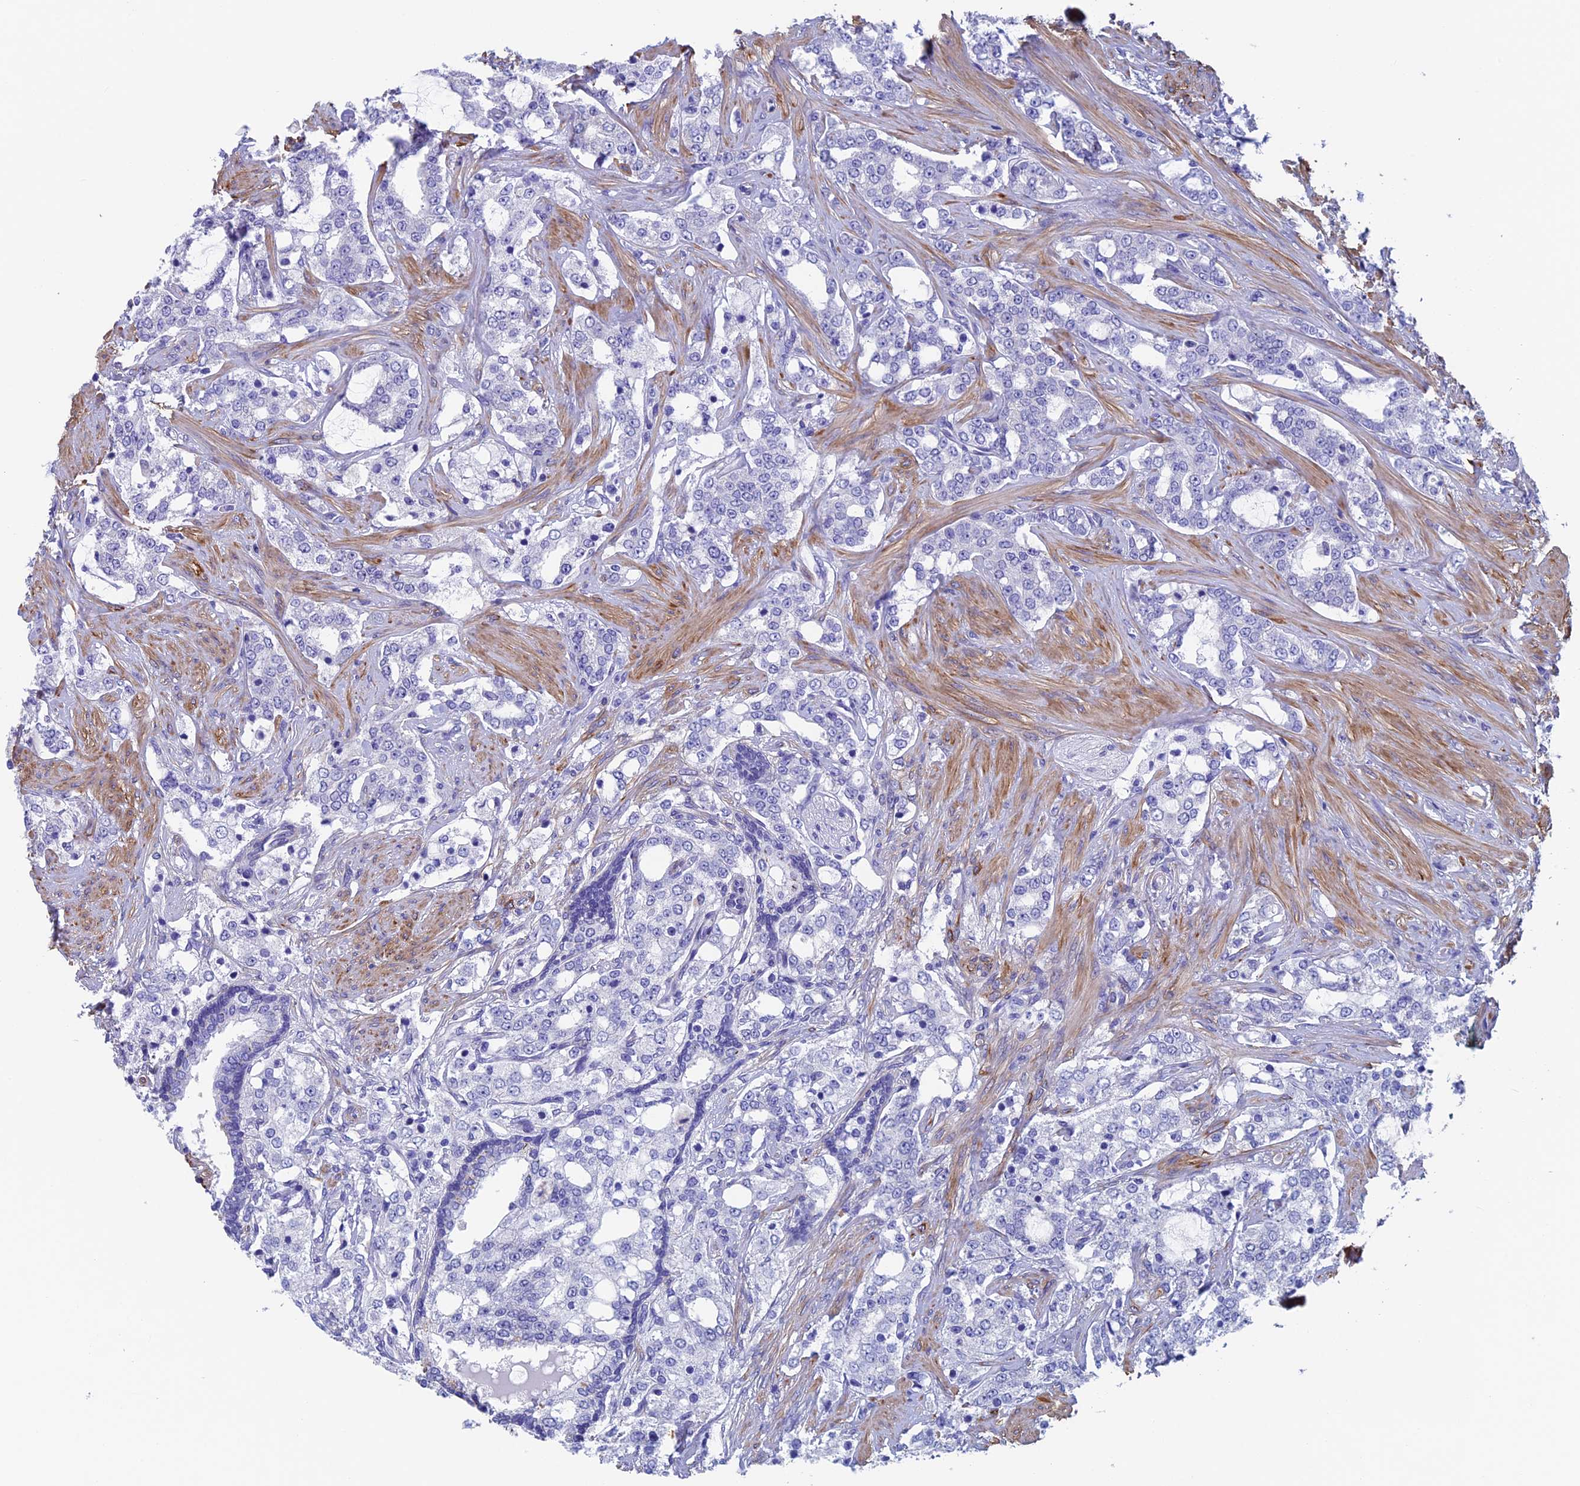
{"staining": {"intensity": "negative", "quantity": "none", "location": "none"}, "tissue": "prostate cancer", "cell_type": "Tumor cells", "image_type": "cancer", "snomed": [{"axis": "morphology", "description": "Adenocarcinoma, High grade"}, {"axis": "topography", "description": "Prostate"}], "caption": "A high-resolution image shows immunohistochemistry staining of prostate high-grade adenocarcinoma, which demonstrates no significant staining in tumor cells. Brightfield microscopy of immunohistochemistry stained with DAB (brown) and hematoxylin (blue), captured at high magnification.", "gene": "ADH7", "patient": {"sex": "male", "age": 64}}